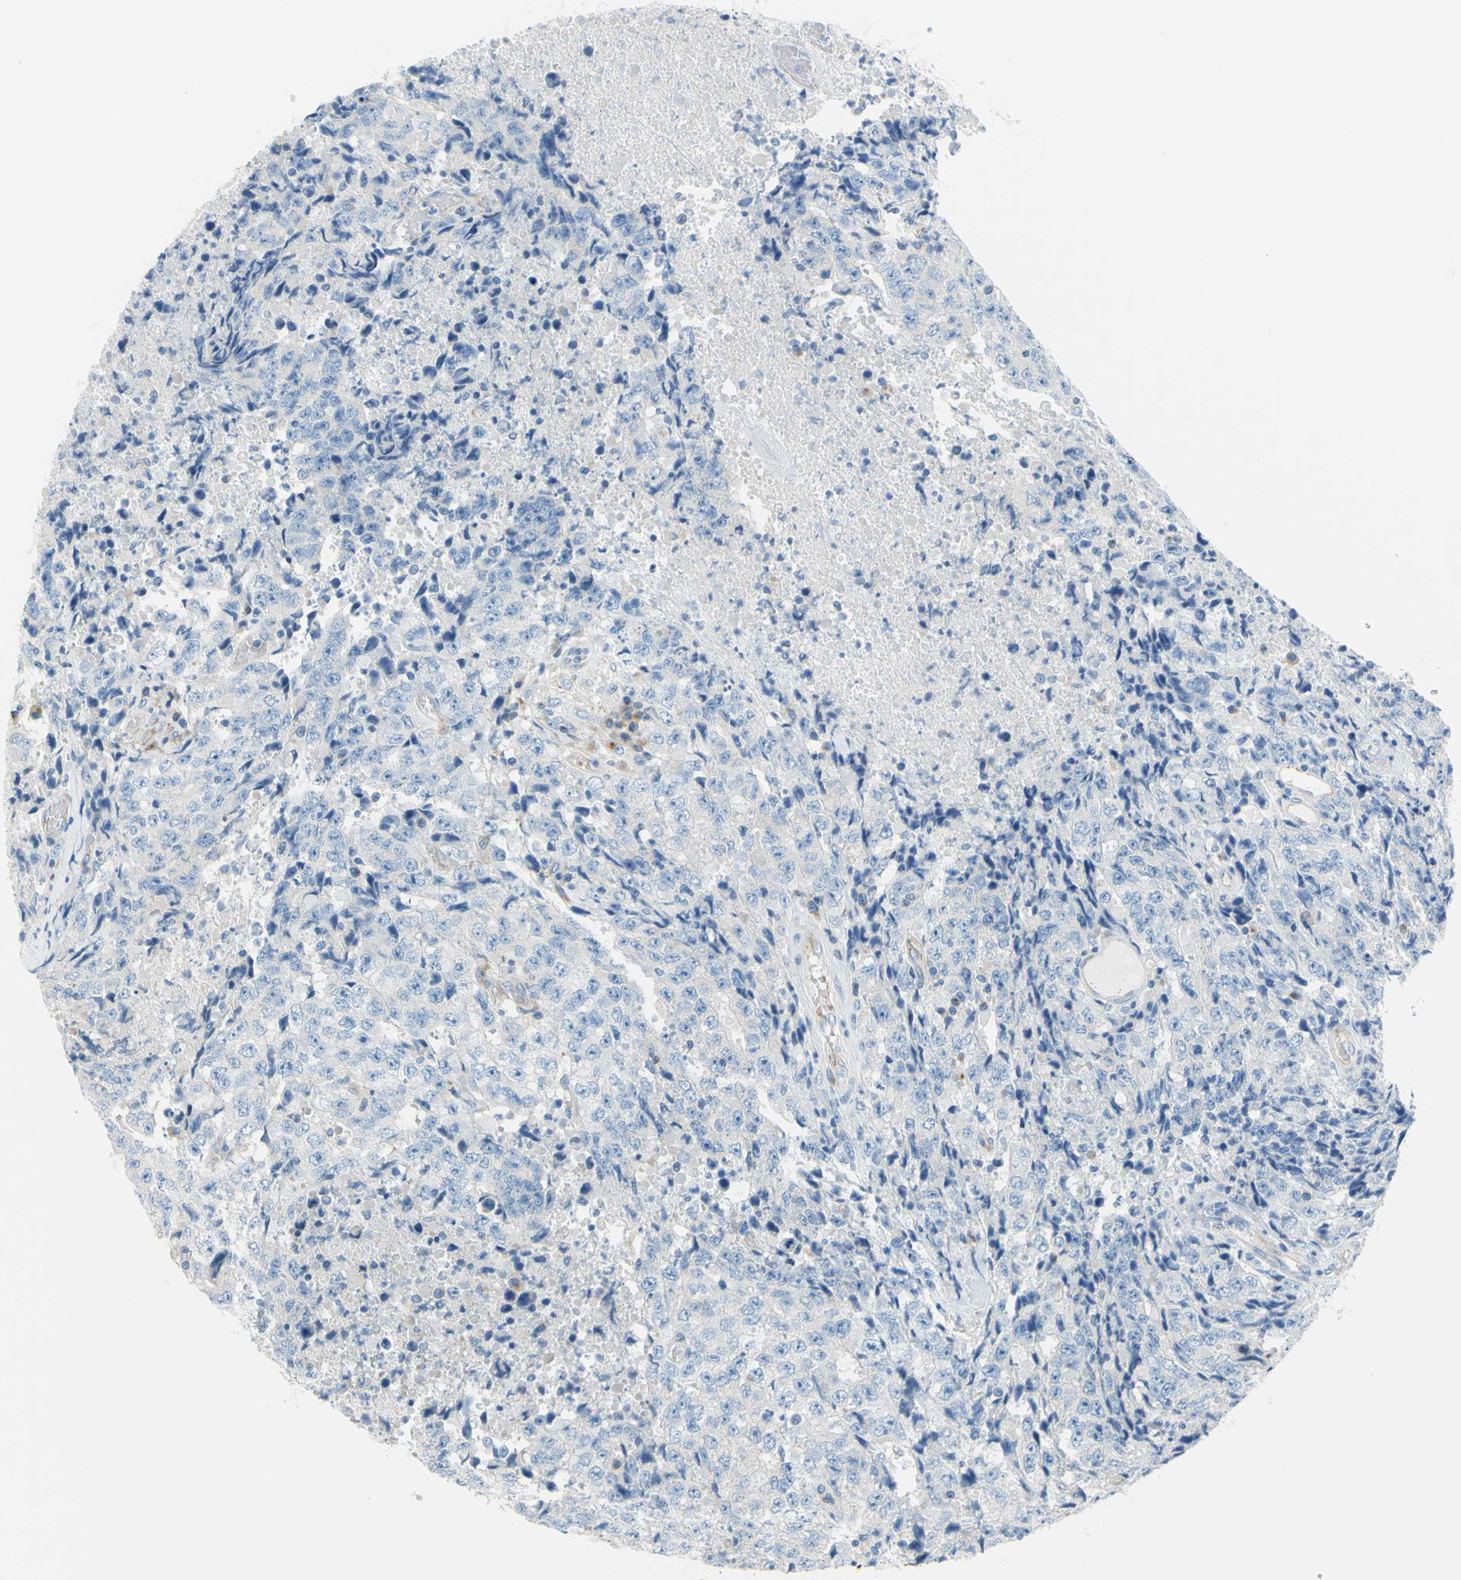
{"staining": {"intensity": "negative", "quantity": "none", "location": "none"}, "tissue": "testis cancer", "cell_type": "Tumor cells", "image_type": "cancer", "snomed": [{"axis": "morphology", "description": "Necrosis, NOS"}, {"axis": "morphology", "description": "Carcinoma, Embryonal, NOS"}, {"axis": "topography", "description": "Testis"}], "caption": "Testis cancer (embryonal carcinoma) stained for a protein using immunohistochemistry (IHC) shows no positivity tumor cells.", "gene": "FRMD4B", "patient": {"sex": "male", "age": 19}}